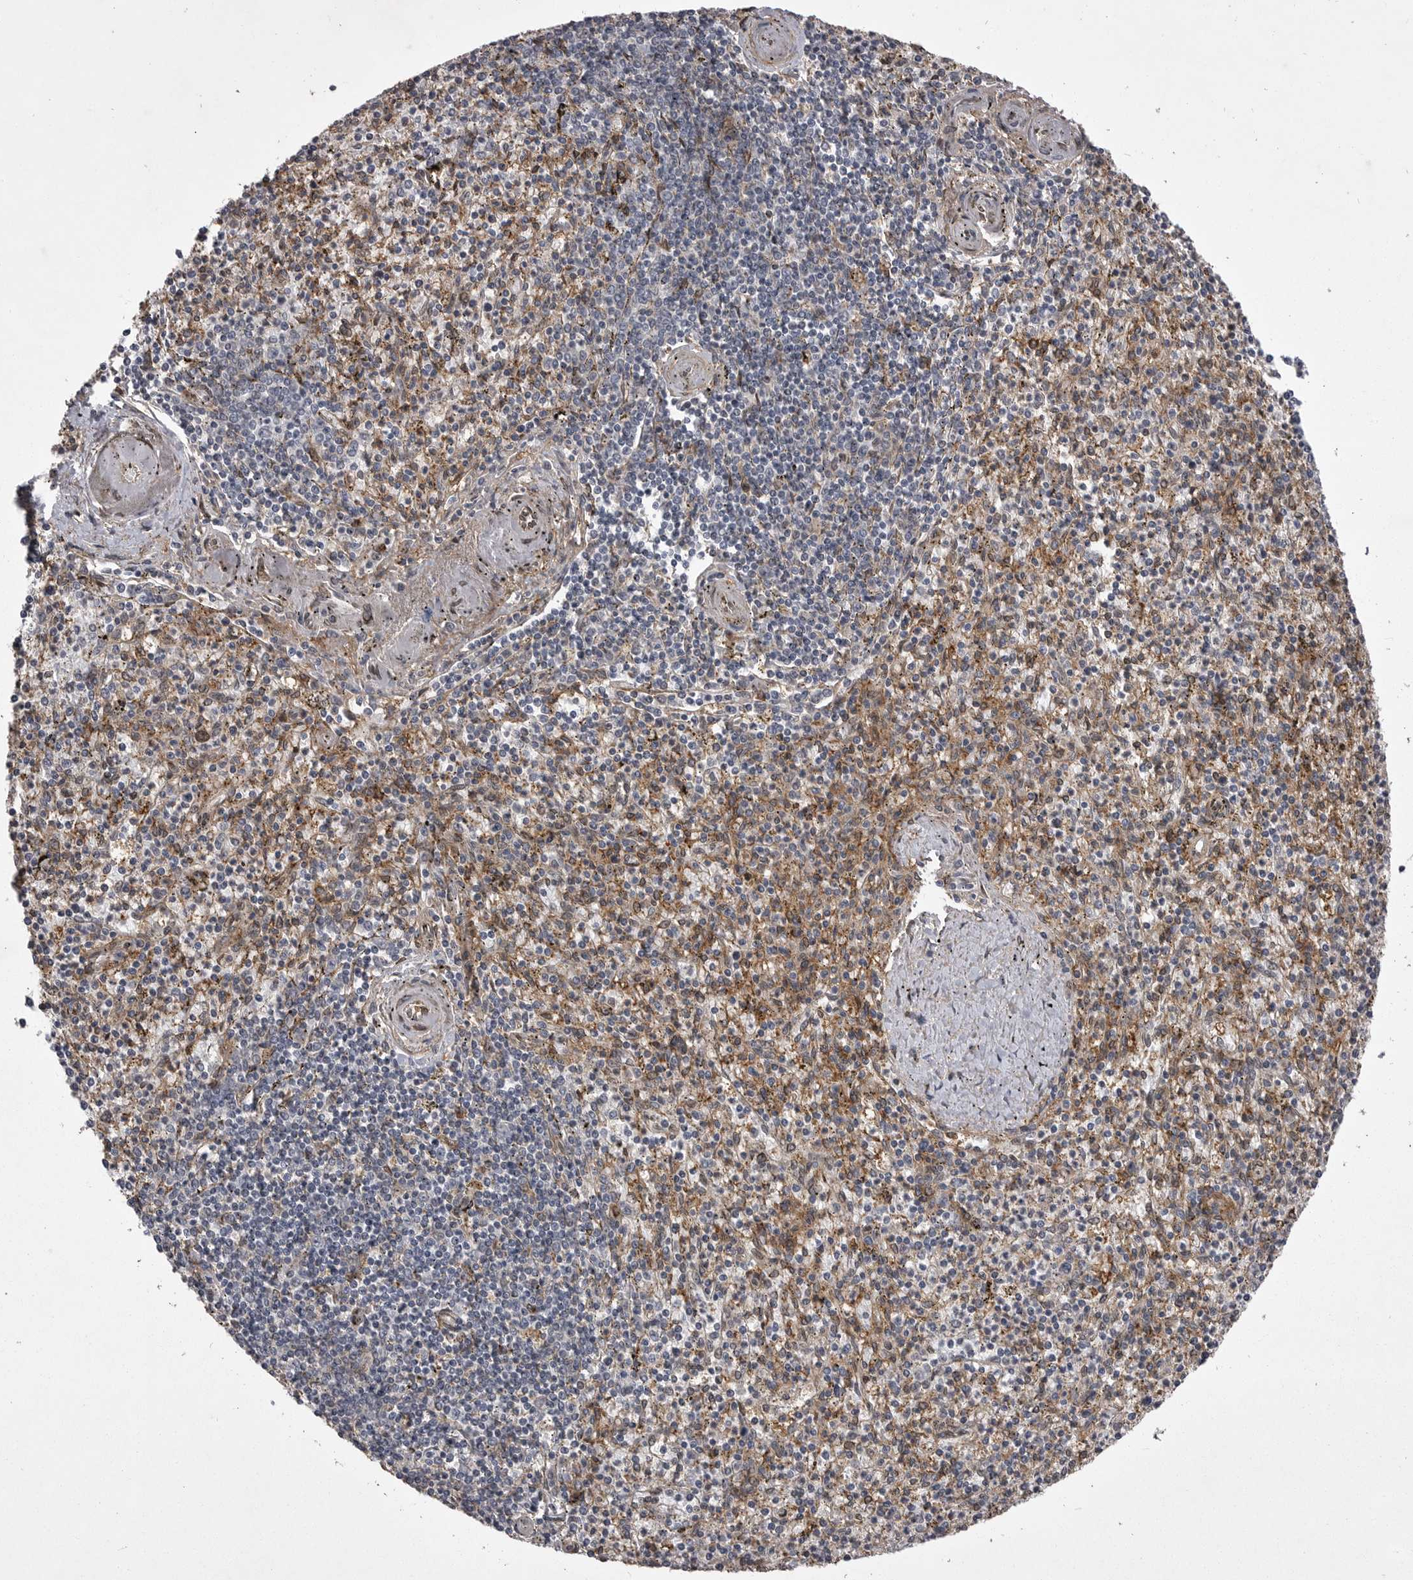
{"staining": {"intensity": "moderate", "quantity": "25%-75%", "location": "cytoplasmic/membranous"}, "tissue": "spleen", "cell_type": "Cells in red pulp", "image_type": "normal", "snomed": [{"axis": "morphology", "description": "Normal tissue, NOS"}, {"axis": "topography", "description": "Spleen"}], "caption": "Brown immunohistochemical staining in unremarkable human spleen displays moderate cytoplasmic/membranous positivity in approximately 25%-75% of cells in red pulp.", "gene": "ABL1", "patient": {"sex": "male", "age": 72}}